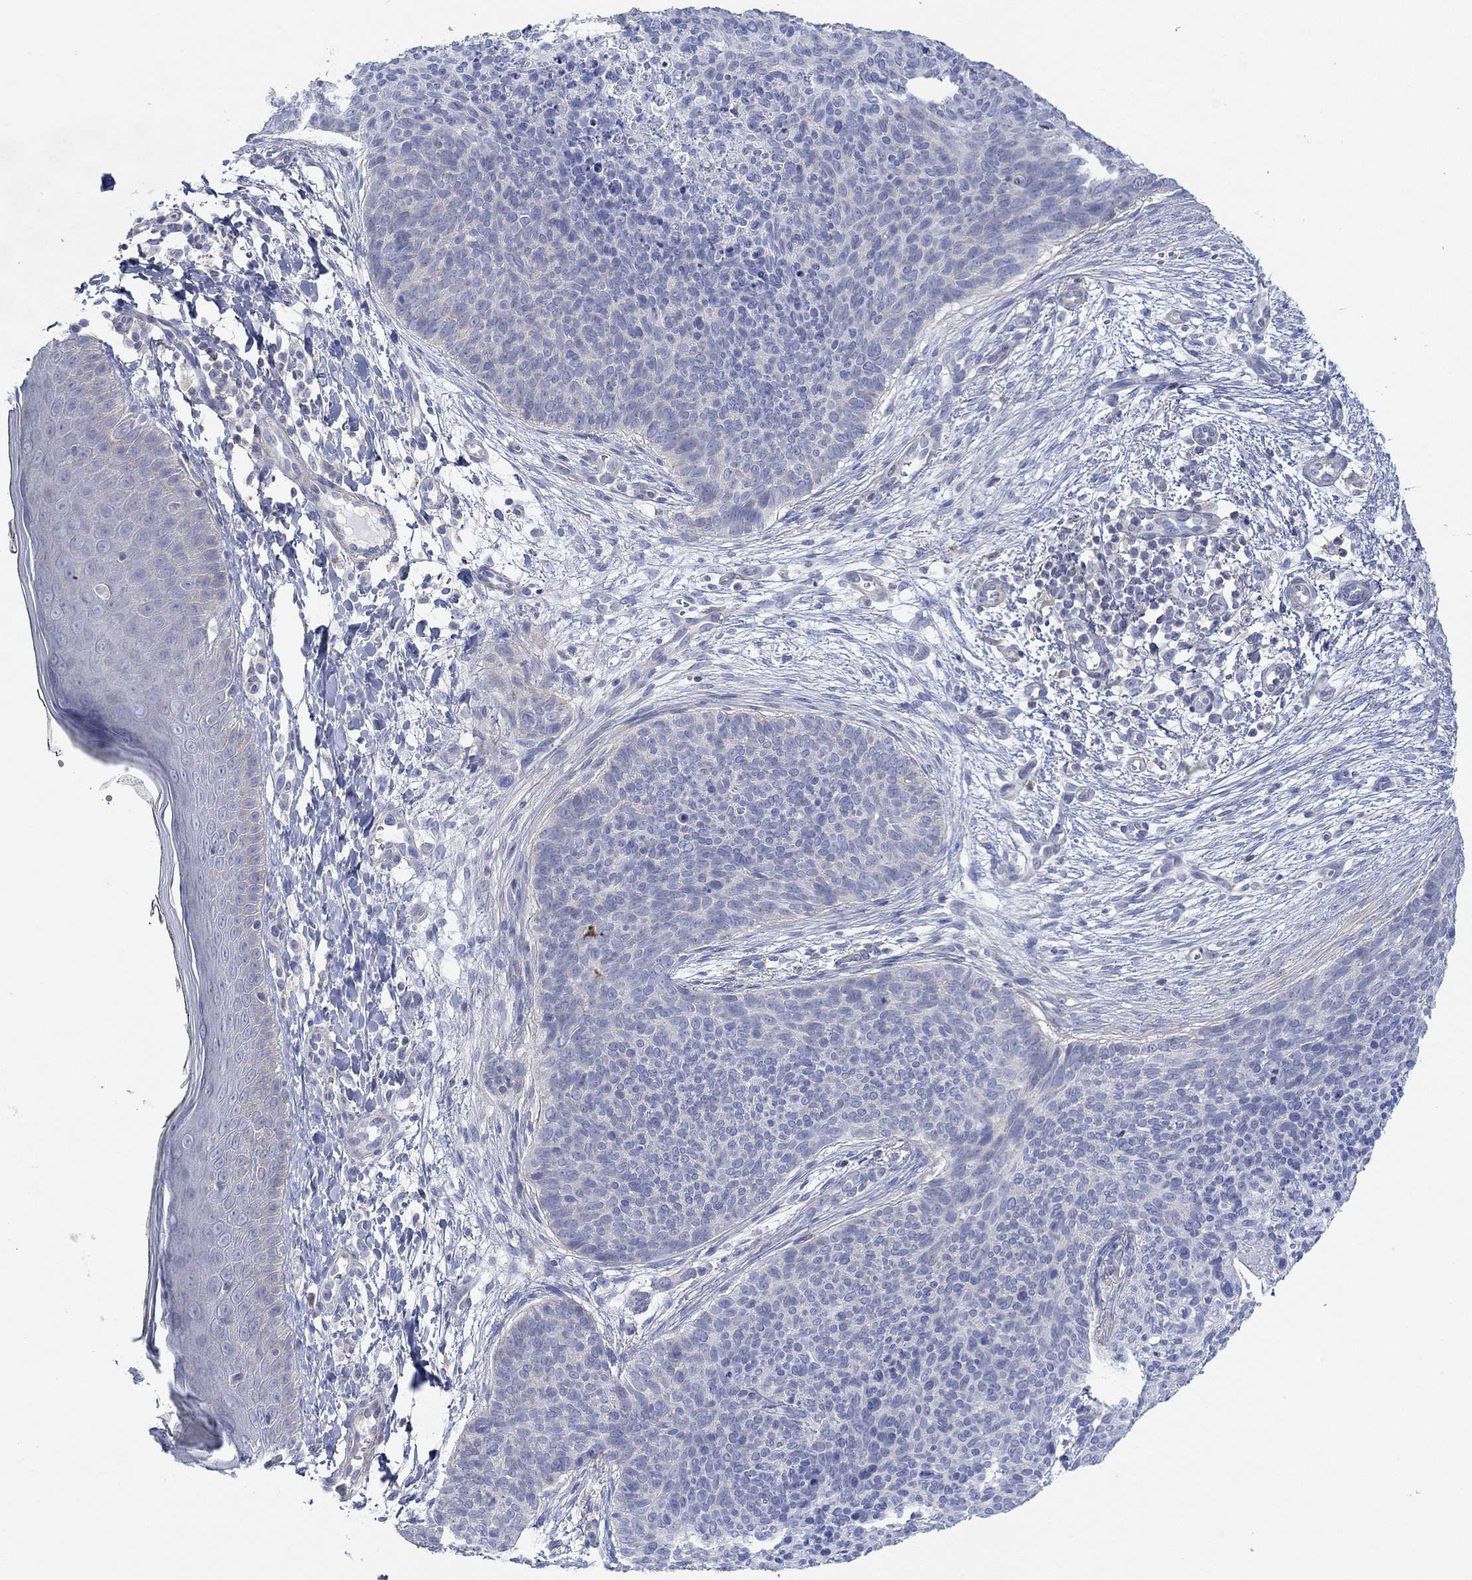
{"staining": {"intensity": "negative", "quantity": "none", "location": "none"}, "tissue": "skin cancer", "cell_type": "Tumor cells", "image_type": "cancer", "snomed": [{"axis": "morphology", "description": "Basal cell carcinoma"}, {"axis": "topography", "description": "Skin"}], "caption": "Protein analysis of skin basal cell carcinoma exhibits no significant positivity in tumor cells. The staining is performed using DAB (3,3'-diaminobenzidine) brown chromogen with nuclei counter-stained in using hematoxylin.", "gene": "PPIL6", "patient": {"sex": "male", "age": 64}}